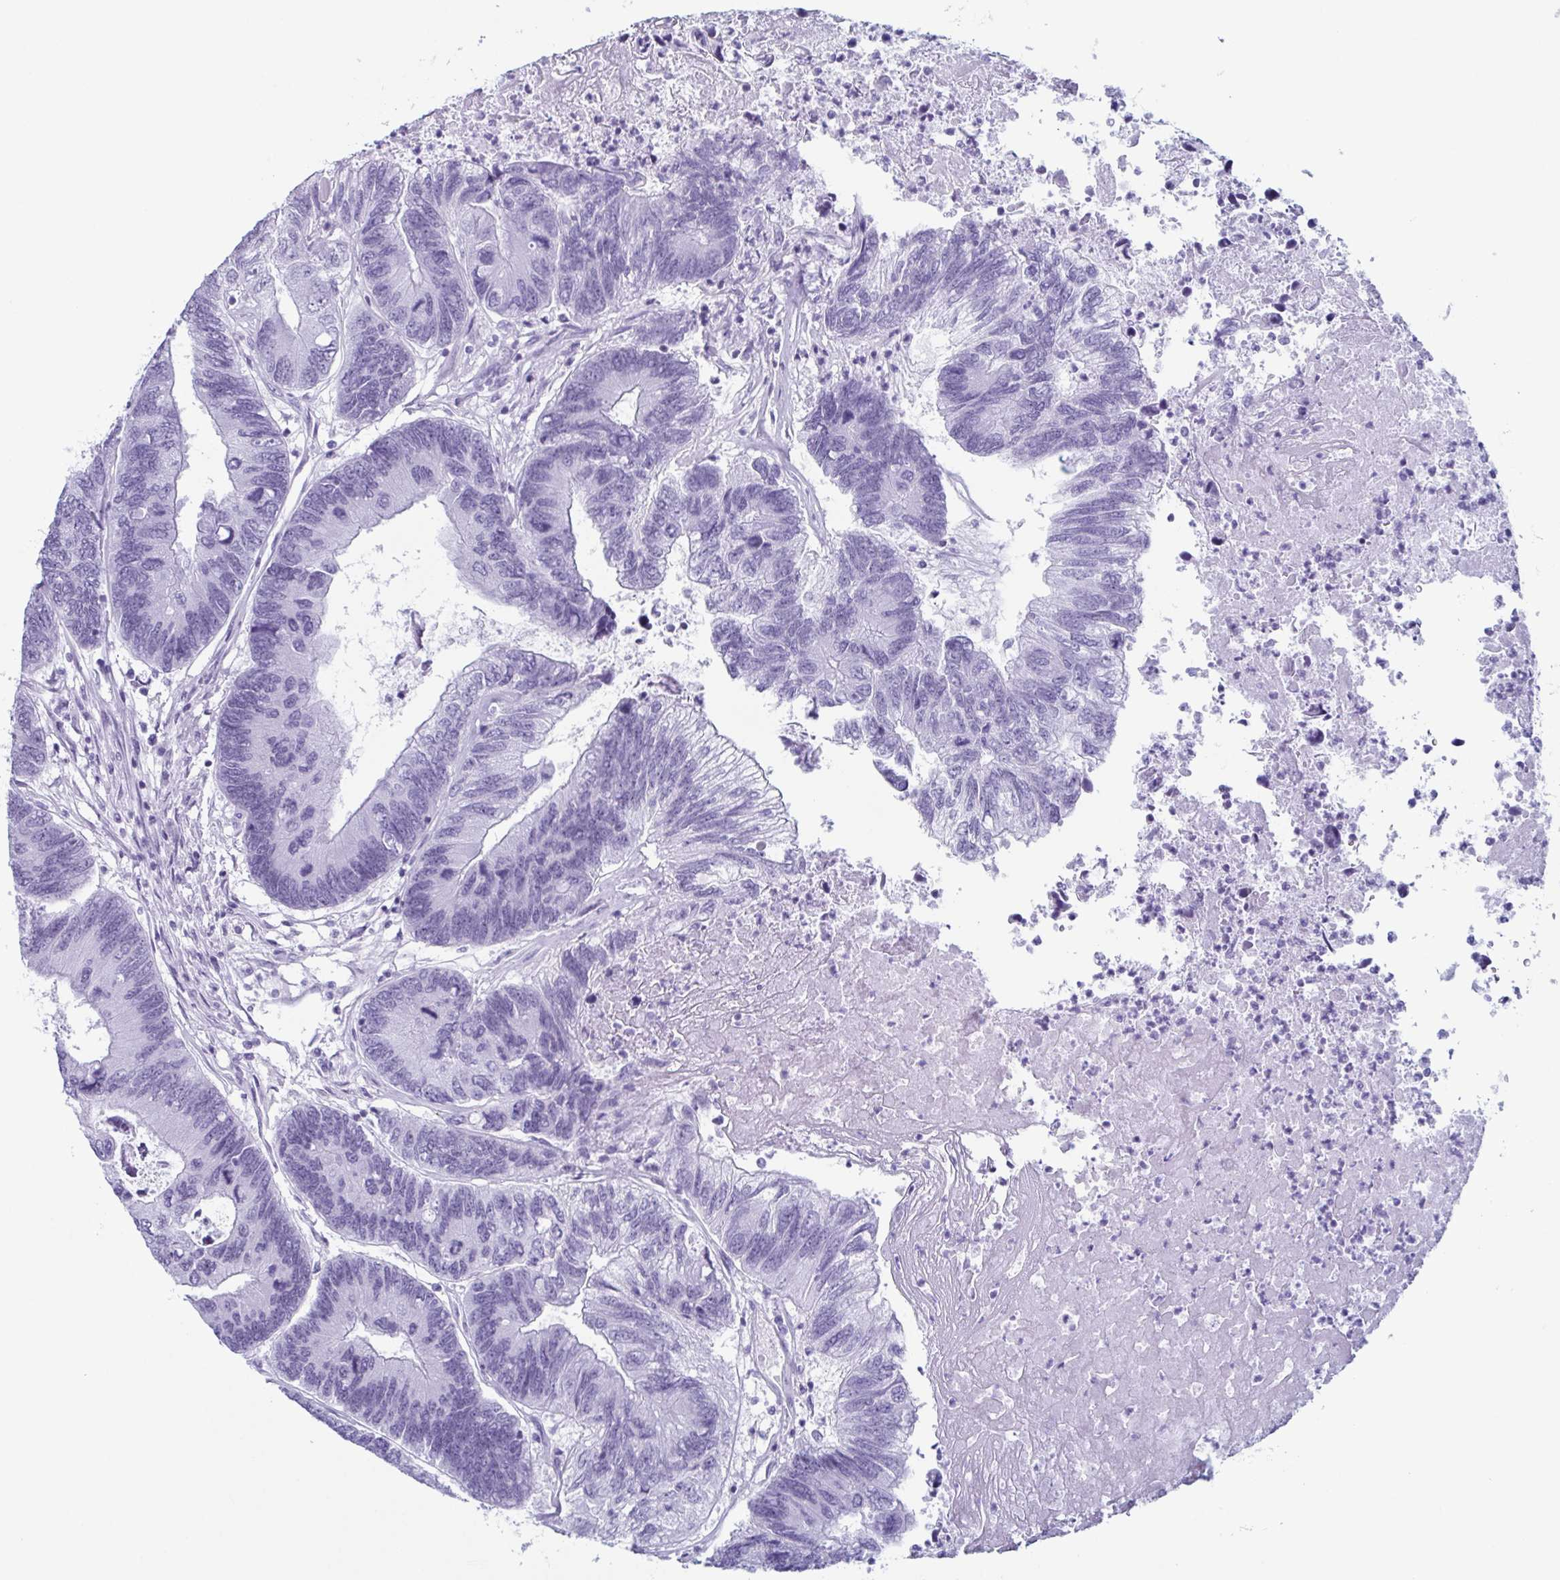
{"staining": {"intensity": "negative", "quantity": "none", "location": "none"}, "tissue": "colorectal cancer", "cell_type": "Tumor cells", "image_type": "cancer", "snomed": [{"axis": "morphology", "description": "Adenocarcinoma, NOS"}, {"axis": "topography", "description": "Colon"}], "caption": "Immunohistochemical staining of adenocarcinoma (colorectal) reveals no significant staining in tumor cells.", "gene": "ENKUR", "patient": {"sex": "female", "age": 67}}